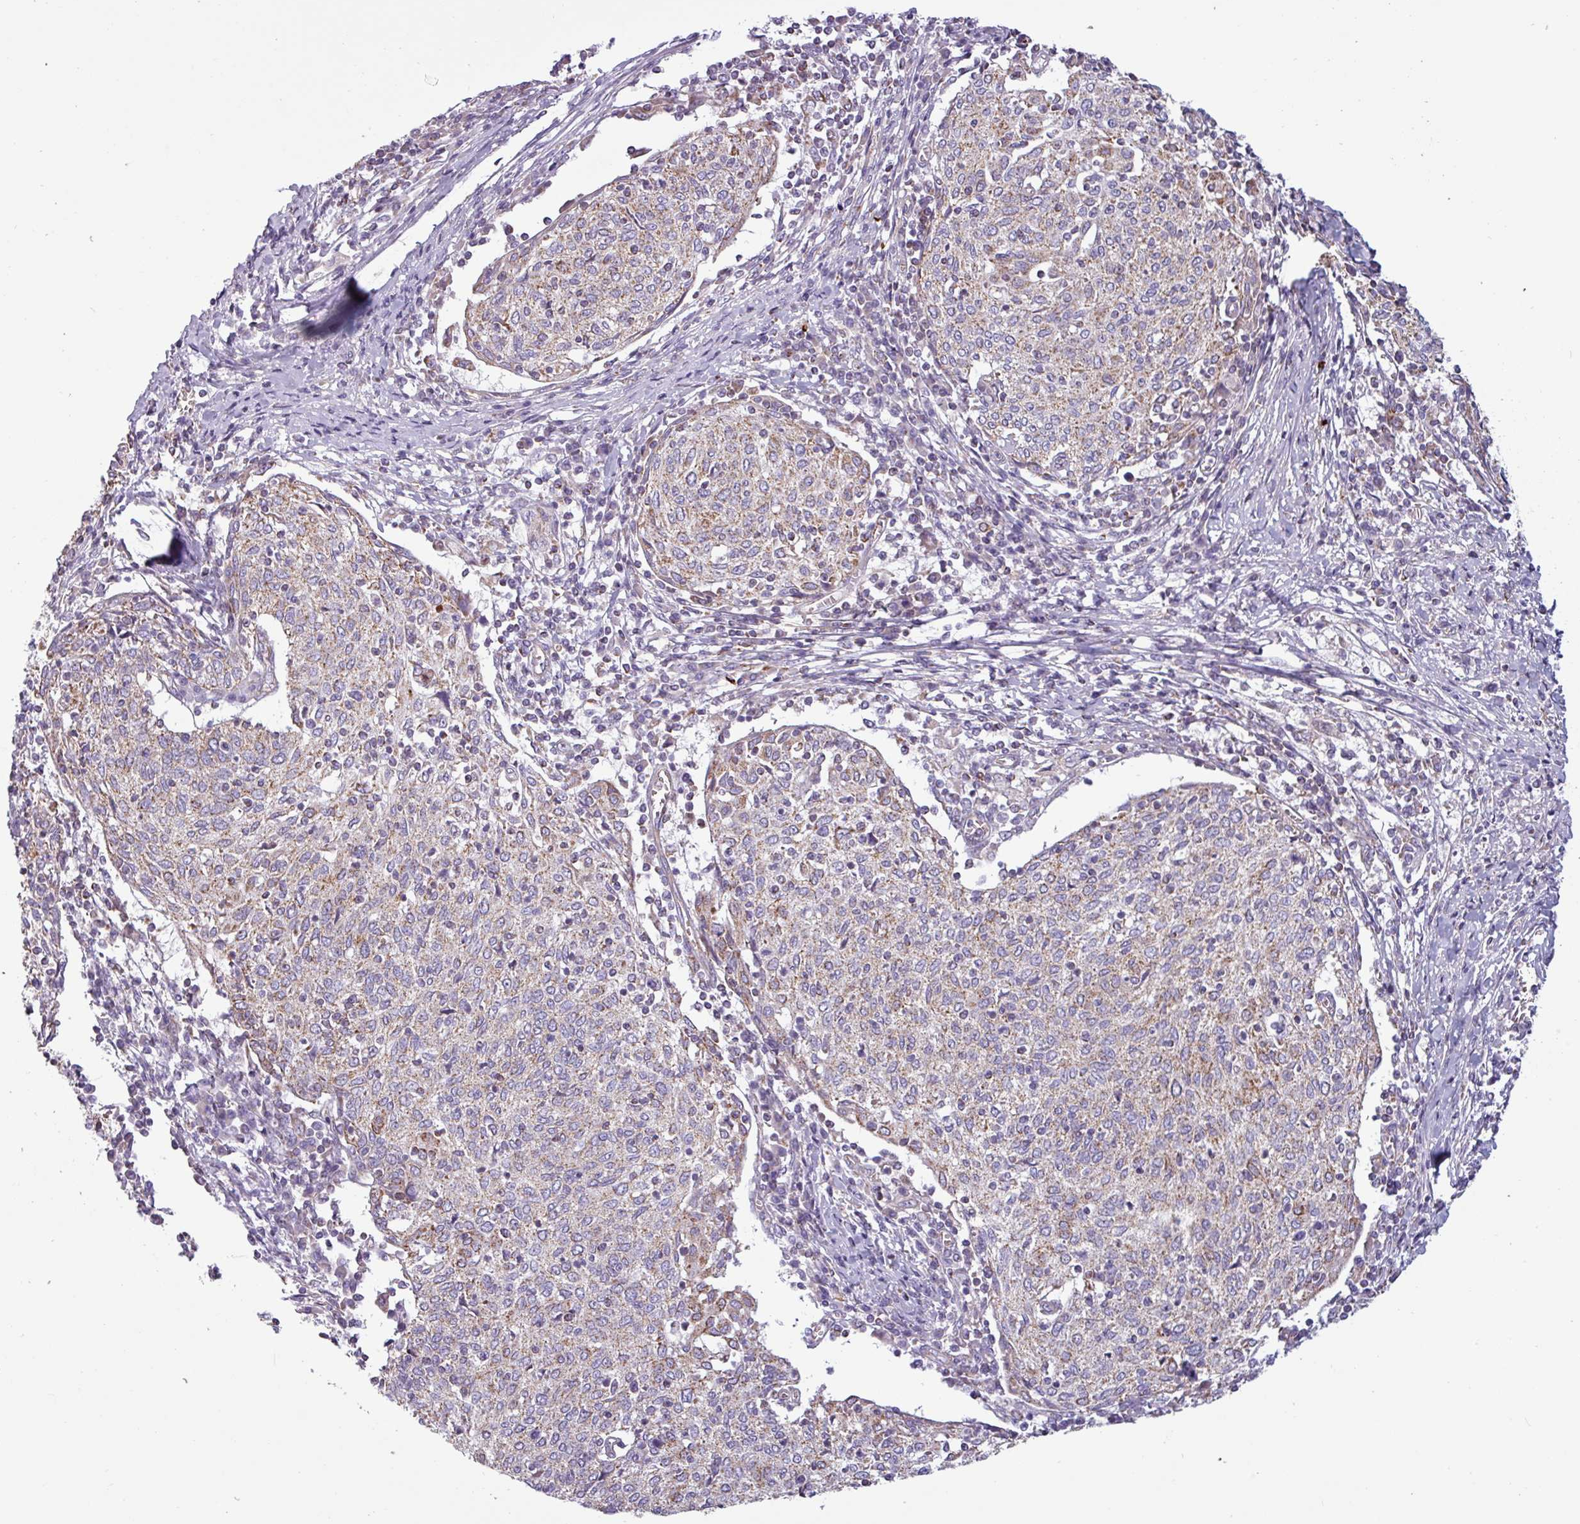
{"staining": {"intensity": "weak", "quantity": "25%-75%", "location": "cytoplasmic/membranous"}, "tissue": "cervical cancer", "cell_type": "Tumor cells", "image_type": "cancer", "snomed": [{"axis": "morphology", "description": "Squamous cell carcinoma, NOS"}, {"axis": "topography", "description": "Cervix"}], "caption": "Immunohistochemistry (DAB) staining of human squamous cell carcinoma (cervical) demonstrates weak cytoplasmic/membranous protein positivity in approximately 25%-75% of tumor cells.", "gene": "CAMK1", "patient": {"sex": "female", "age": 52}}